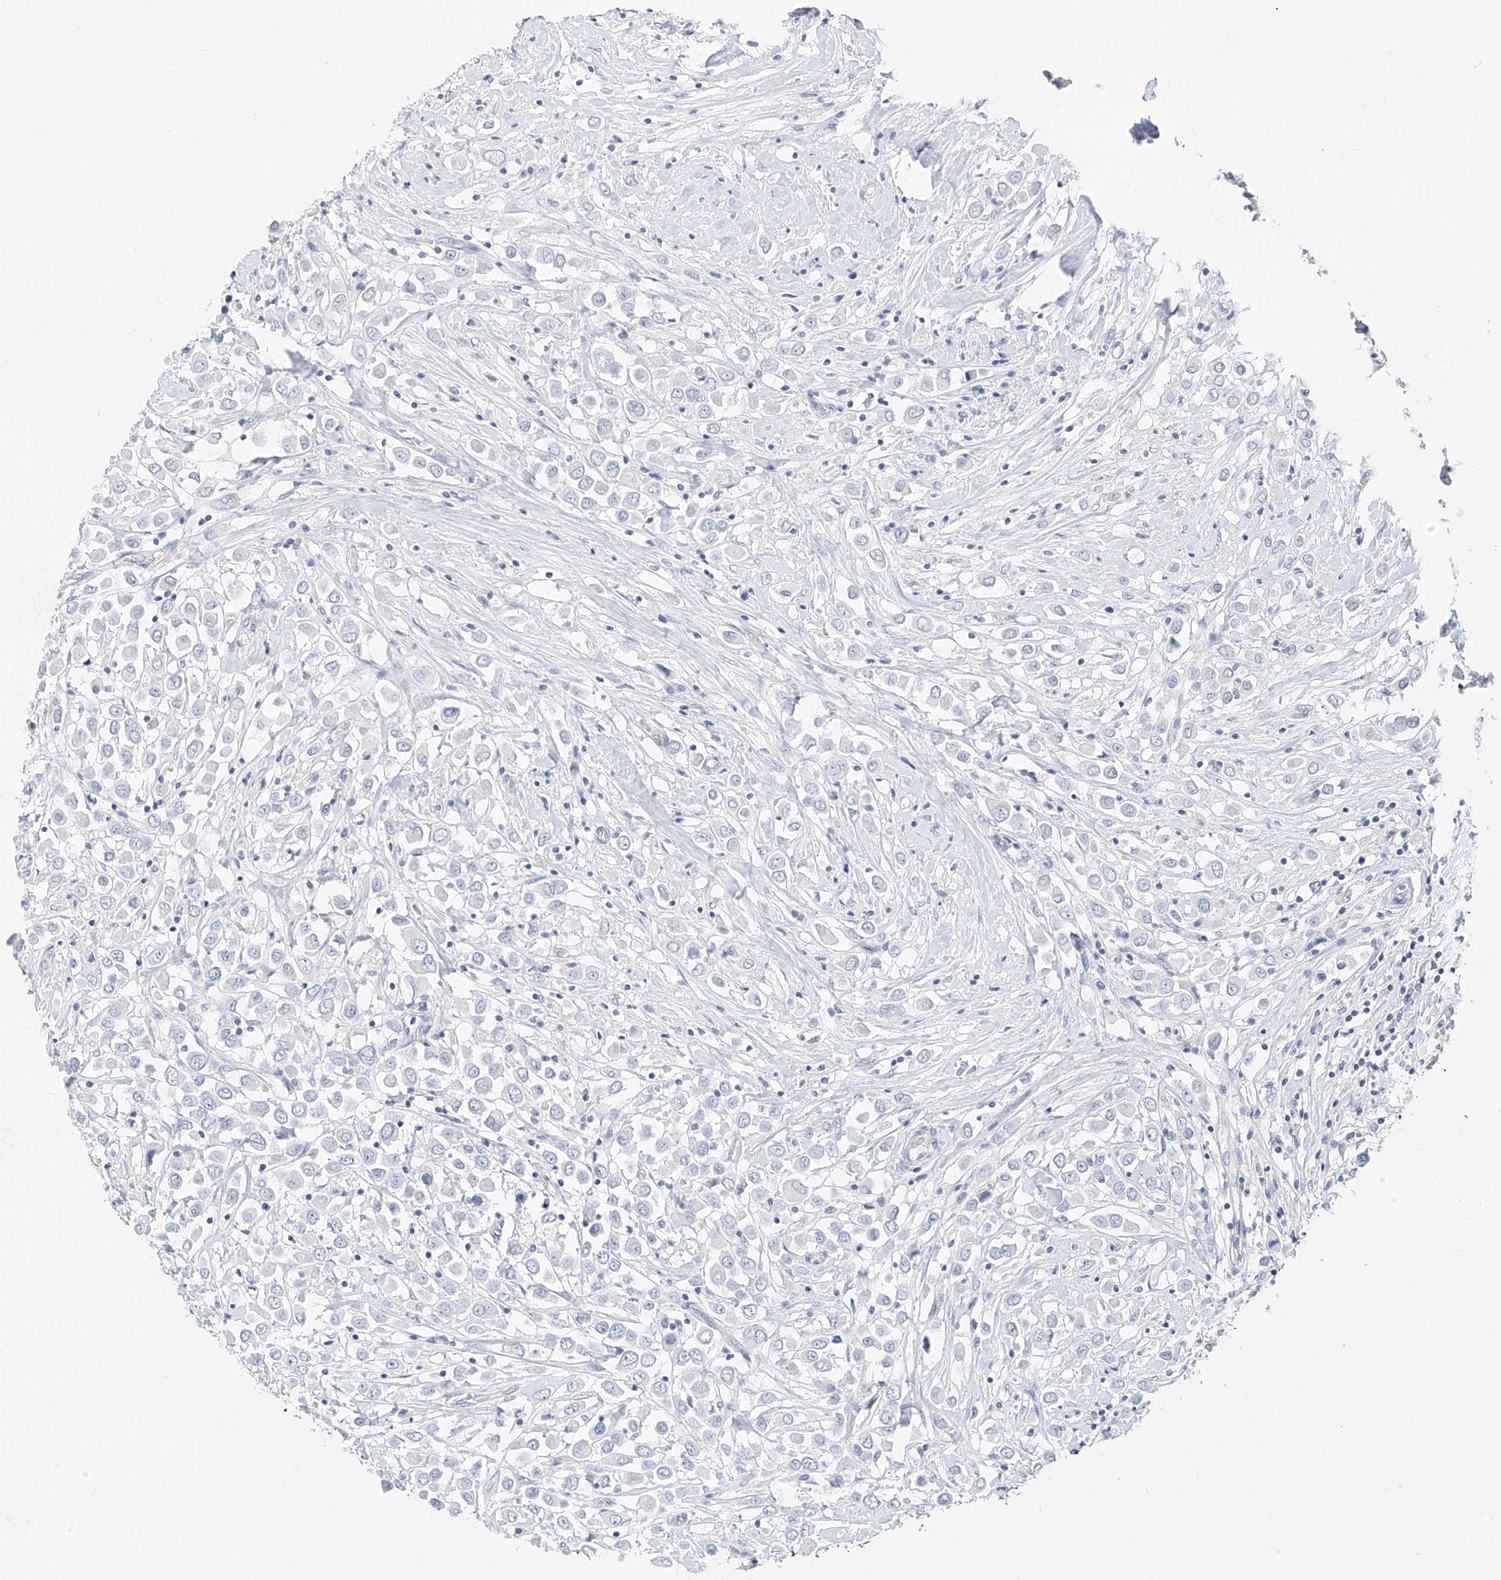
{"staining": {"intensity": "negative", "quantity": "none", "location": "none"}, "tissue": "breast cancer", "cell_type": "Tumor cells", "image_type": "cancer", "snomed": [{"axis": "morphology", "description": "Duct carcinoma"}, {"axis": "topography", "description": "Breast"}], "caption": "This is an immunohistochemistry image of human breast infiltrating ductal carcinoma. There is no positivity in tumor cells.", "gene": "ZZEF1", "patient": {"sex": "female", "age": 61}}